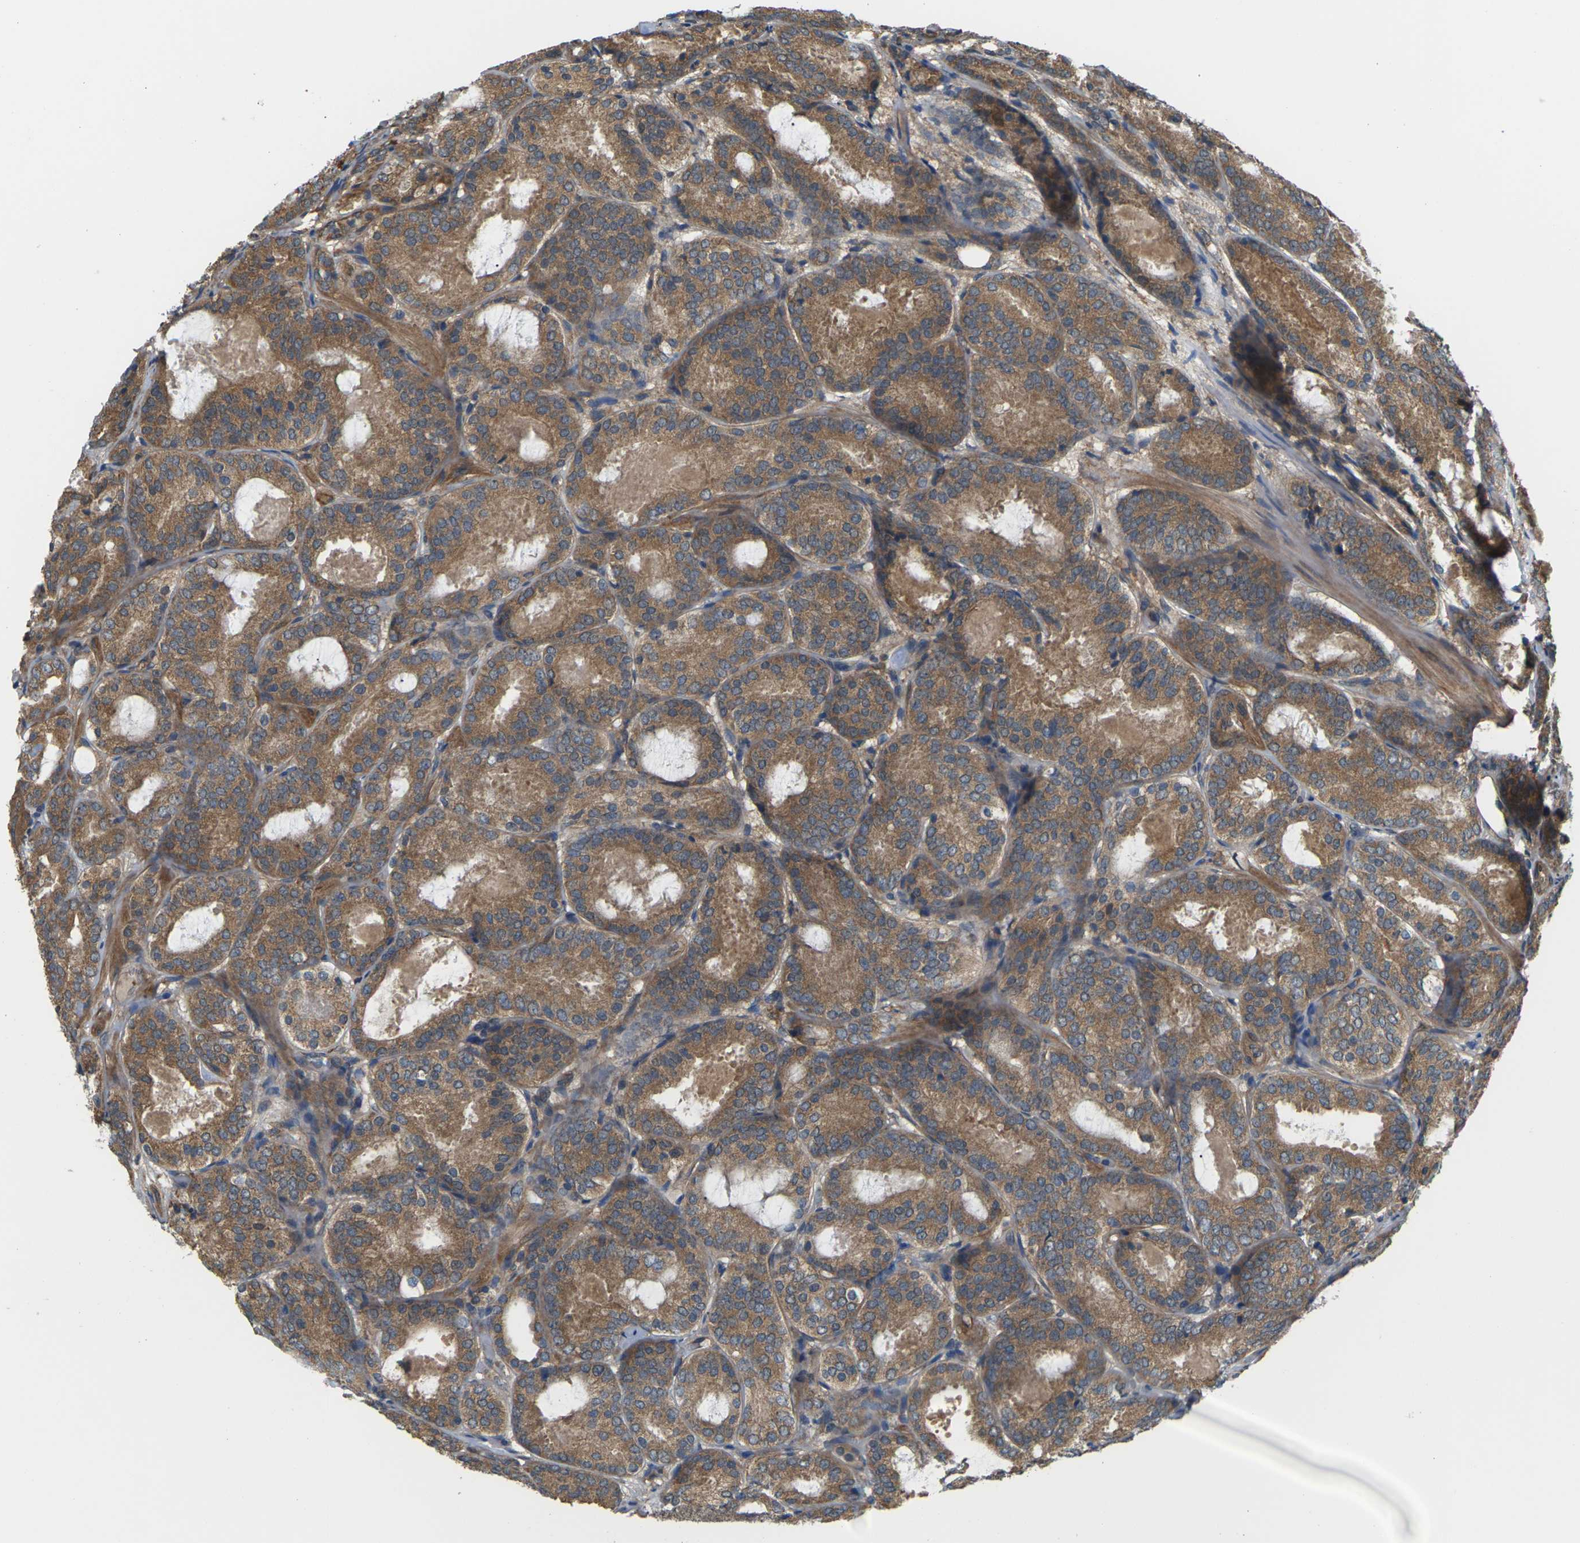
{"staining": {"intensity": "moderate", "quantity": ">75%", "location": "cytoplasmic/membranous"}, "tissue": "prostate cancer", "cell_type": "Tumor cells", "image_type": "cancer", "snomed": [{"axis": "morphology", "description": "Adenocarcinoma, Low grade"}, {"axis": "topography", "description": "Prostate"}], "caption": "Approximately >75% of tumor cells in prostate cancer (adenocarcinoma (low-grade)) exhibit moderate cytoplasmic/membranous protein staining as visualized by brown immunohistochemical staining.", "gene": "NRAS", "patient": {"sex": "male", "age": 69}}